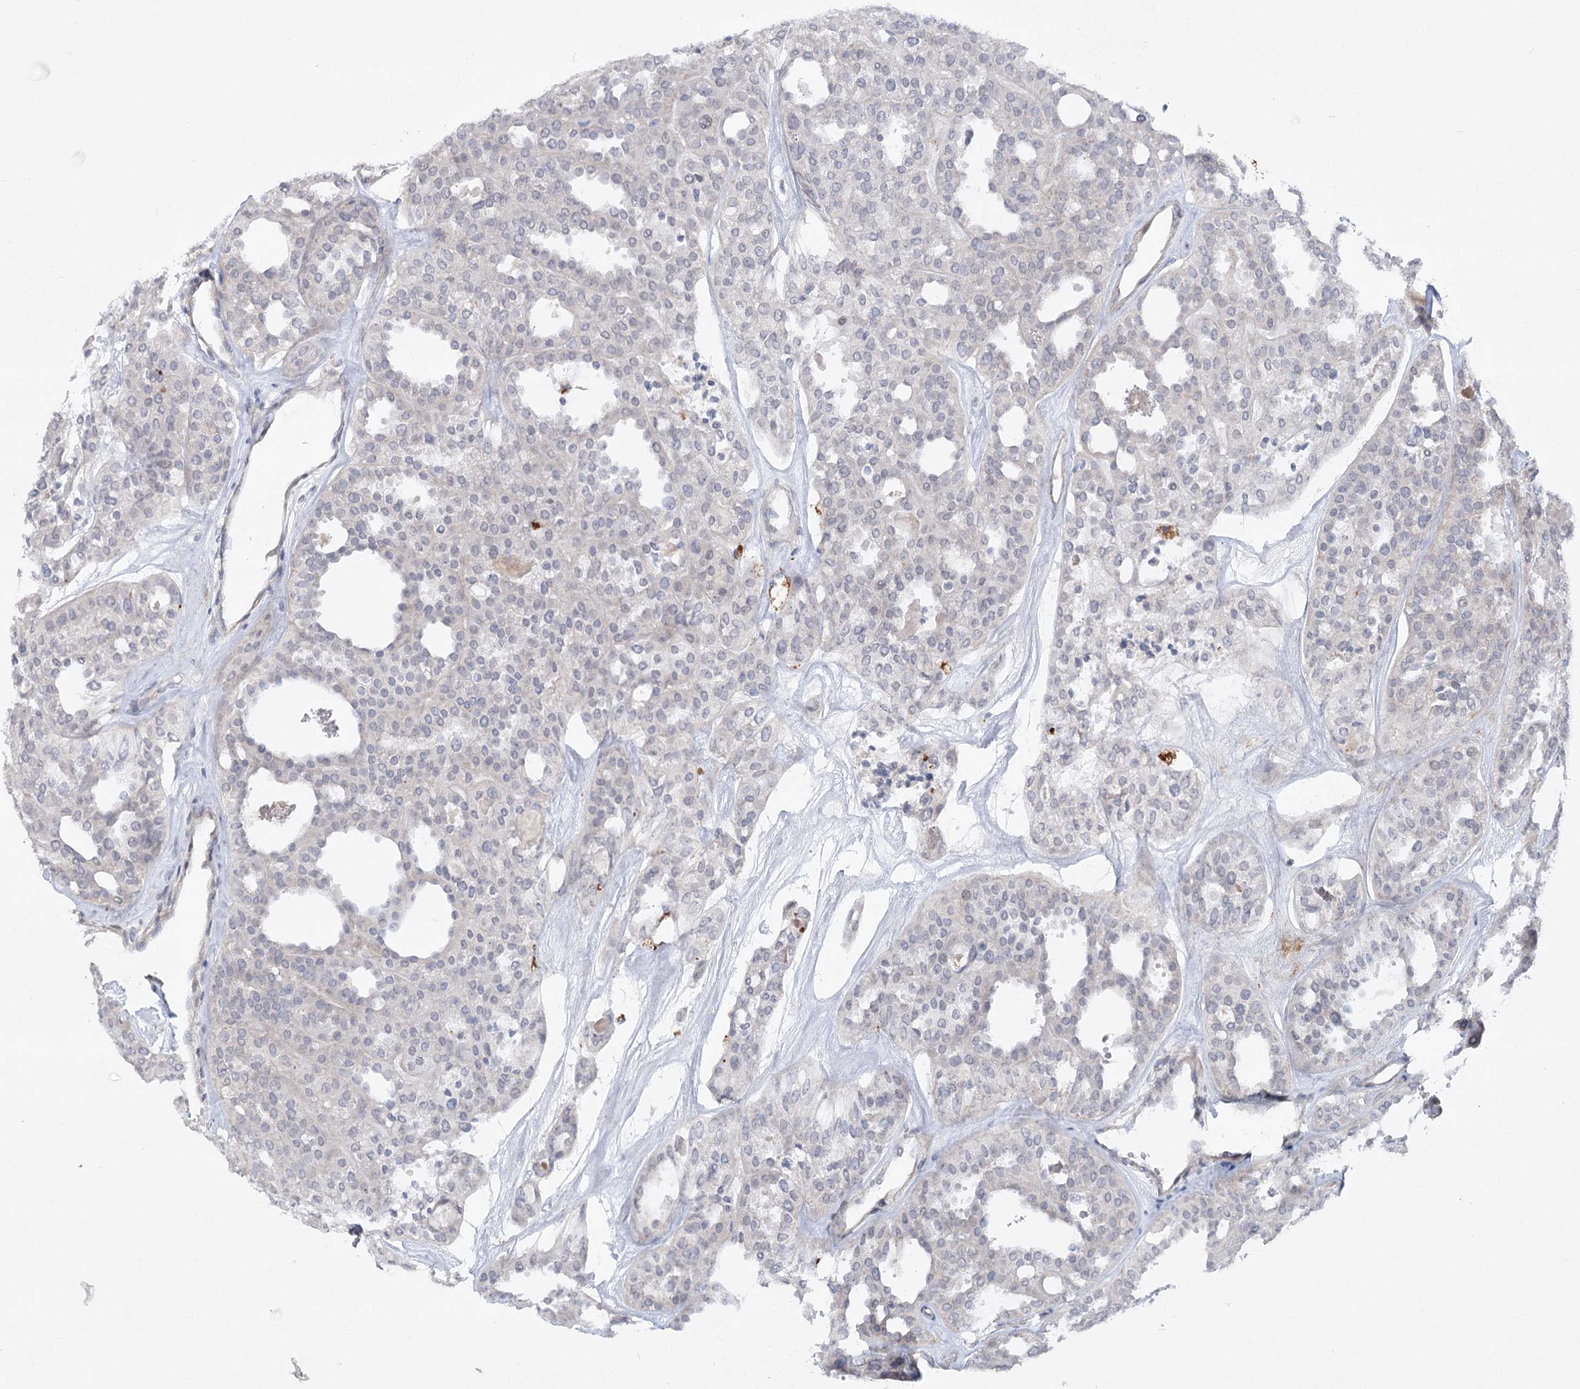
{"staining": {"intensity": "negative", "quantity": "none", "location": "none"}, "tissue": "thyroid cancer", "cell_type": "Tumor cells", "image_type": "cancer", "snomed": [{"axis": "morphology", "description": "Follicular adenoma carcinoma, NOS"}, {"axis": "topography", "description": "Thyroid gland"}], "caption": "Tumor cells are negative for protein expression in human thyroid cancer. (DAB immunohistochemistry (IHC), high magnification).", "gene": "SCN11A", "patient": {"sex": "male", "age": 75}}